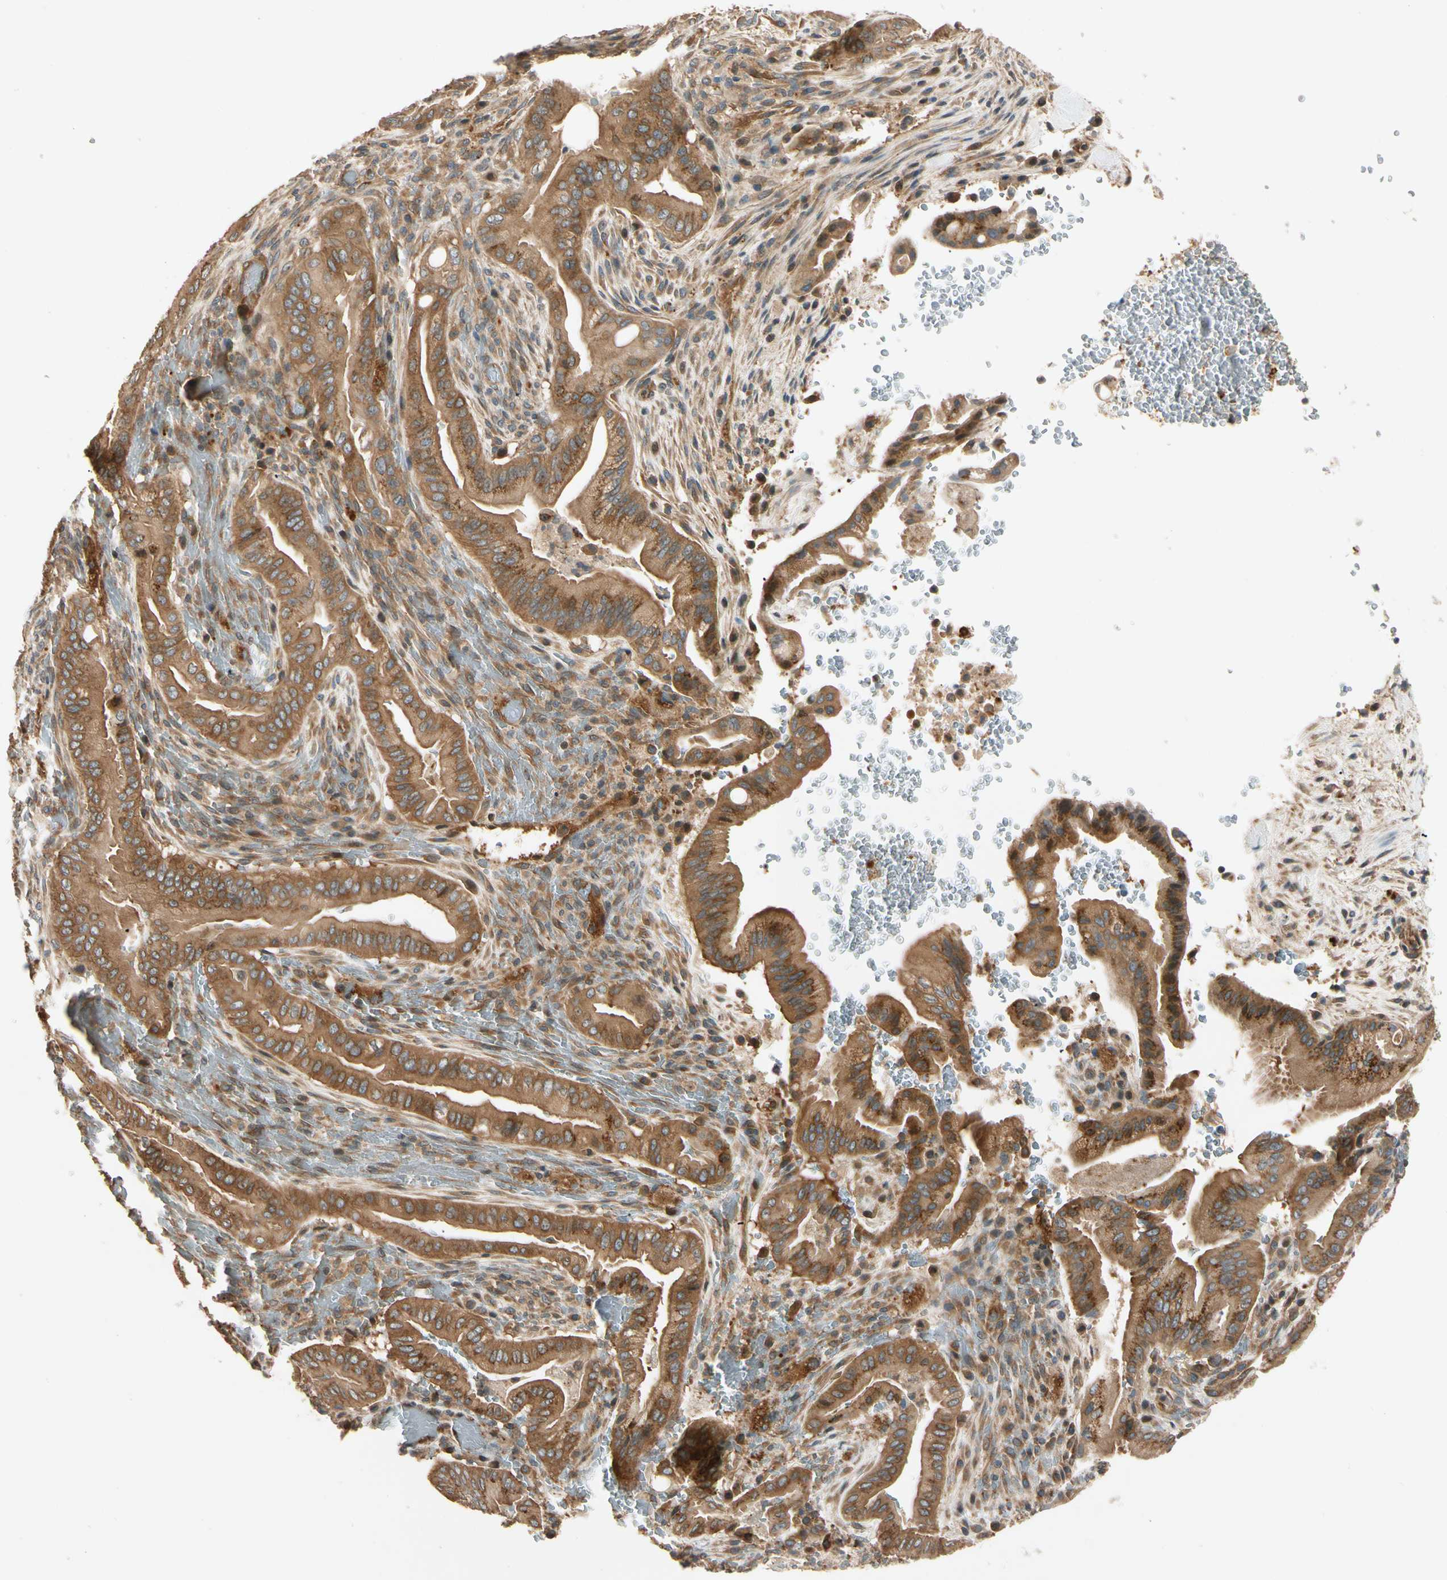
{"staining": {"intensity": "moderate", "quantity": ">75%", "location": "cytoplasmic/membranous"}, "tissue": "liver cancer", "cell_type": "Tumor cells", "image_type": "cancer", "snomed": [{"axis": "morphology", "description": "Cholangiocarcinoma"}, {"axis": "topography", "description": "Liver"}], "caption": "Liver cancer (cholangiocarcinoma) tissue reveals moderate cytoplasmic/membranous positivity in about >75% of tumor cells", "gene": "ROCK2", "patient": {"sex": "female", "age": 68}}